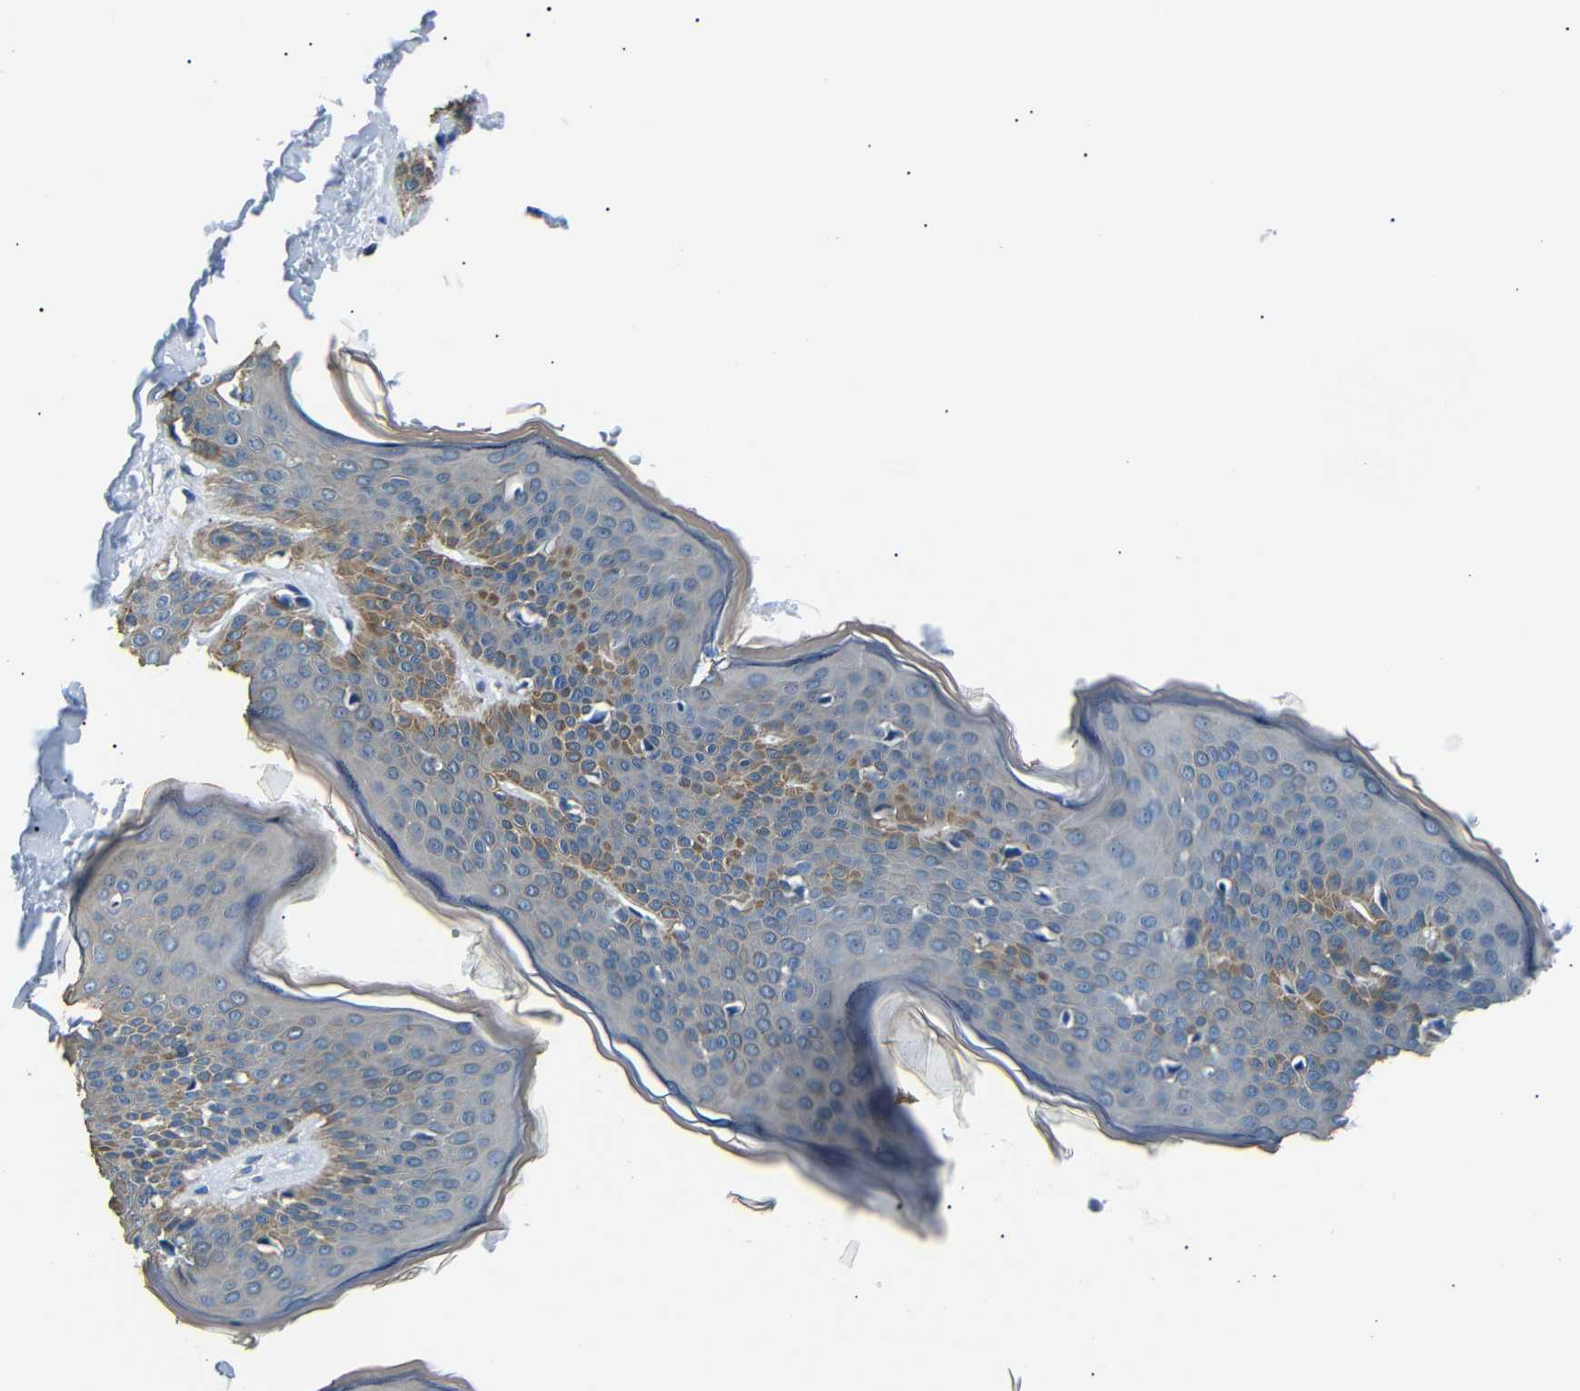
{"staining": {"intensity": "moderate", "quantity": "<25%", "location": "cytoplasmic/membranous"}, "tissue": "skin", "cell_type": "Fibroblasts", "image_type": "normal", "snomed": [{"axis": "morphology", "description": "Normal tissue, NOS"}, {"axis": "topography", "description": "Skin"}], "caption": "Immunohistochemical staining of normal skin demonstrates moderate cytoplasmic/membranous protein positivity in approximately <25% of fibroblasts. (DAB (3,3'-diaminobenzidine) = brown stain, brightfield microscopy at high magnification).", "gene": "TAFA1", "patient": {"sex": "female", "age": 17}}